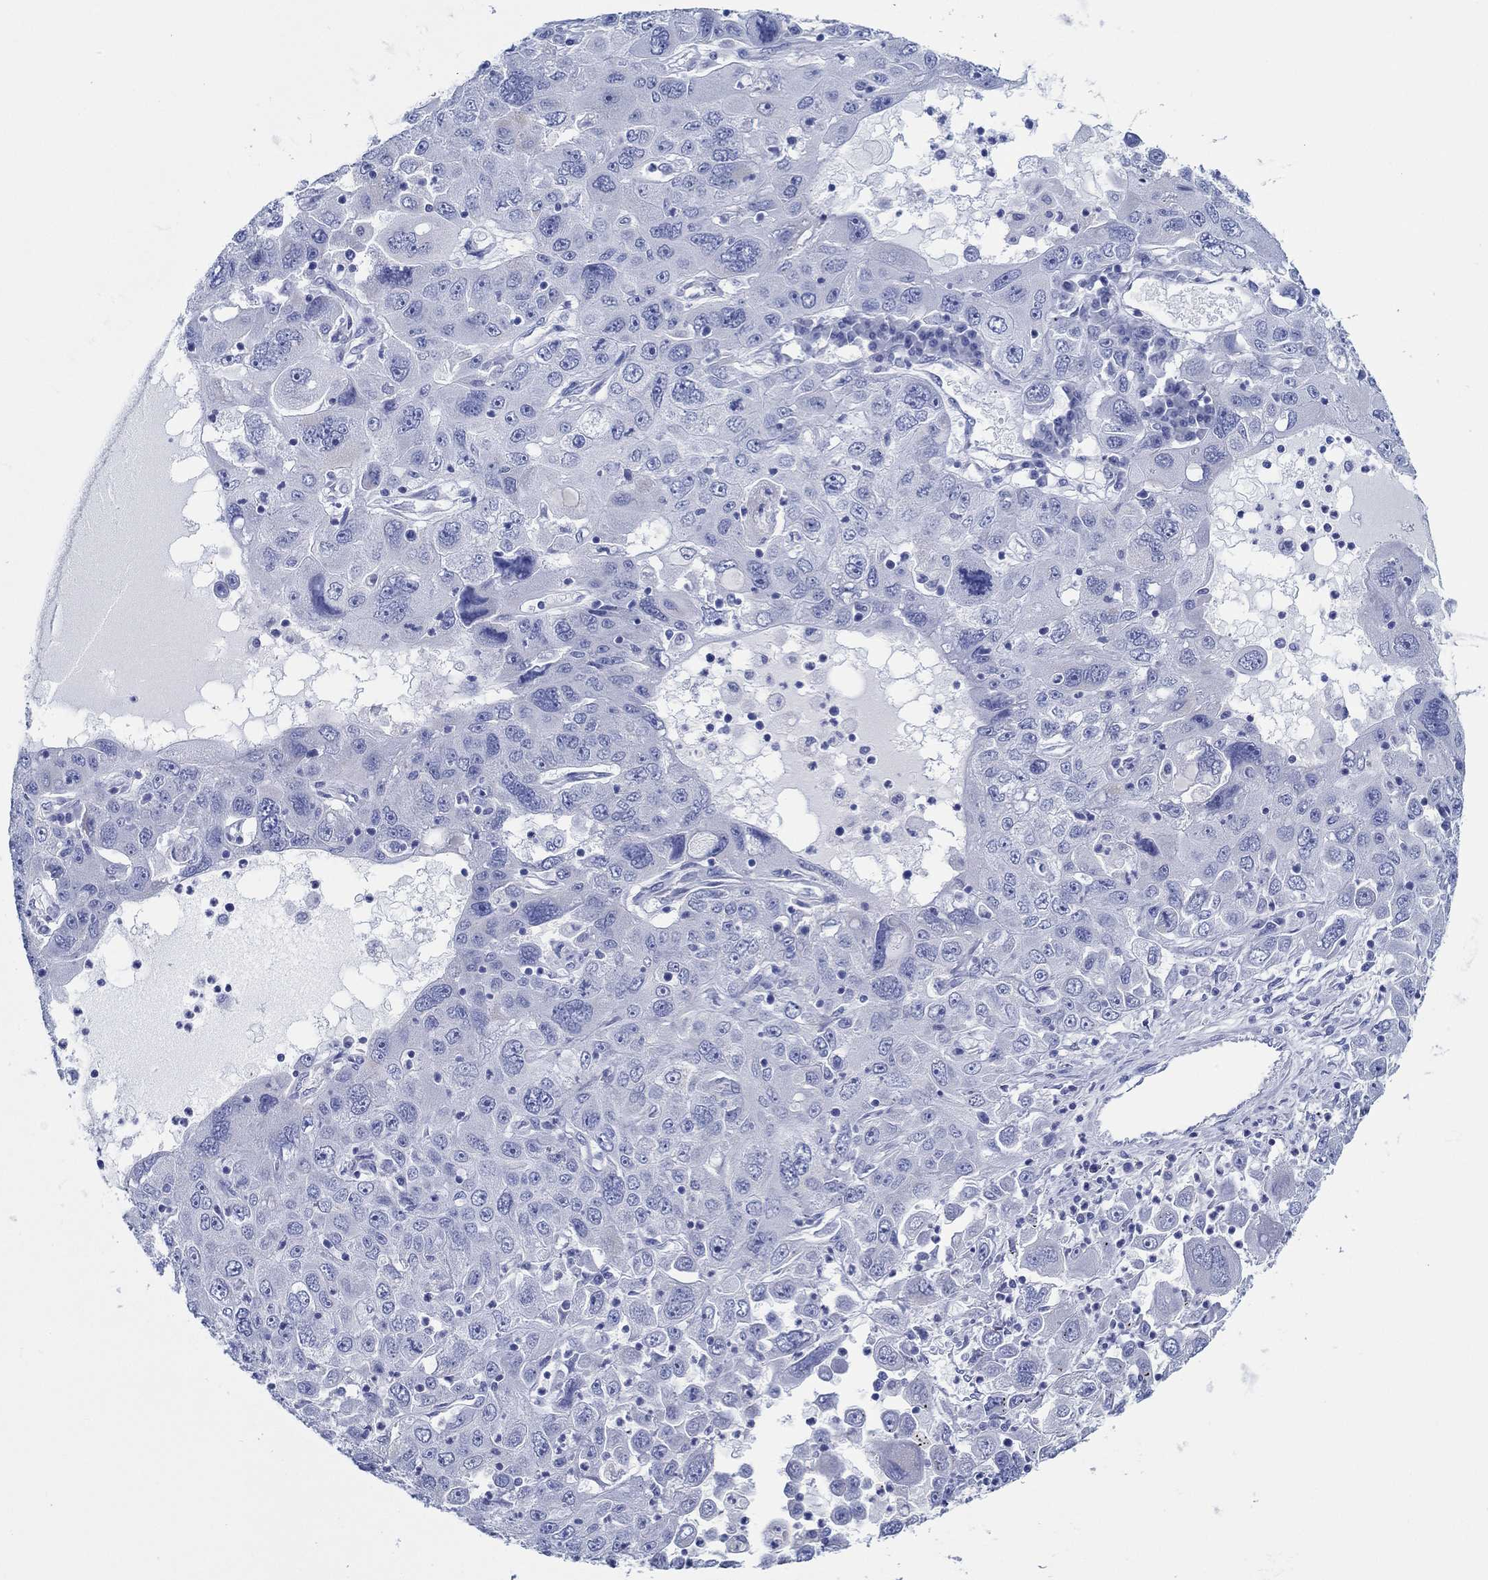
{"staining": {"intensity": "negative", "quantity": "none", "location": "none"}, "tissue": "stomach cancer", "cell_type": "Tumor cells", "image_type": "cancer", "snomed": [{"axis": "morphology", "description": "Adenocarcinoma, NOS"}, {"axis": "topography", "description": "Stomach"}], "caption": "High power microscopy micrograph of an IHC image of adenocarcinoma (stomach), revealing no significant positivity in tumor cells.", "gene": "IGFBP6", "patient": {"sex": "male", "age": 56}}